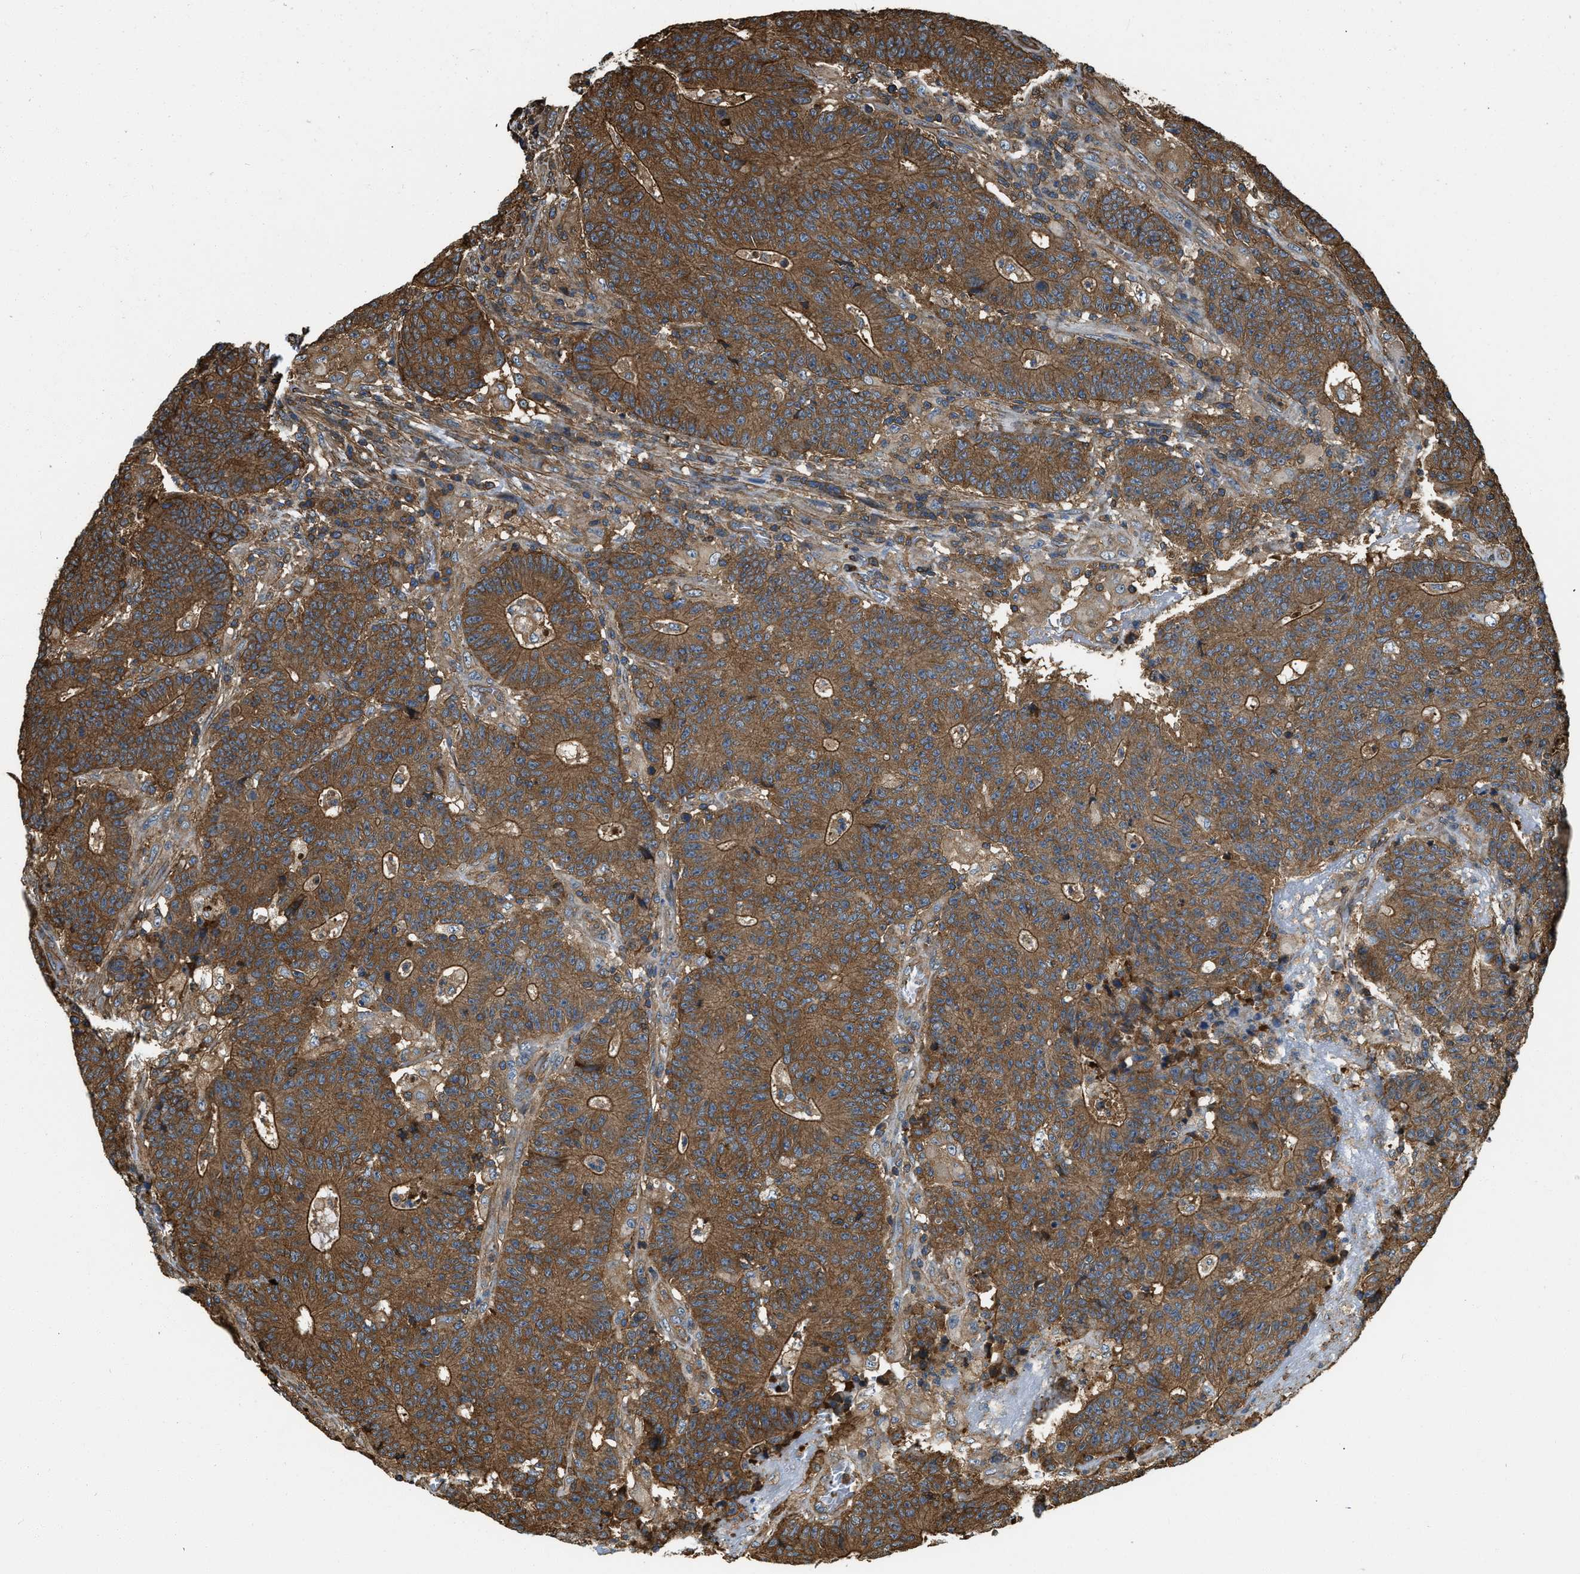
{"staining": {"intensity": "strong", "quantity": ">75%", "location": "cytoplasmic/membranous"}, "tissue": "colorectal cancer", "cell_type": "Tumor cells", "image_type": "cancer", "snomed": [{"axis": "morphology", "description": "Normal tissue, NOS"}, {"axis": "morphology", "description": "Adenocarcinoma, NOS"}, {"axis": "topography", "description": "Colon"}], "caption": "A high-resolution image shows IHC staining of colorectal adenocarcinoma, which exhibits strong cytoplasmic/membranous expression in approximately >75% of tumor cells. (DAB (3,3'-diaminobenzidine) IHC with brightfield microscopy, high magnification).", "gene": "YARS1", "patient": {"sex": "female", "age": 75}}